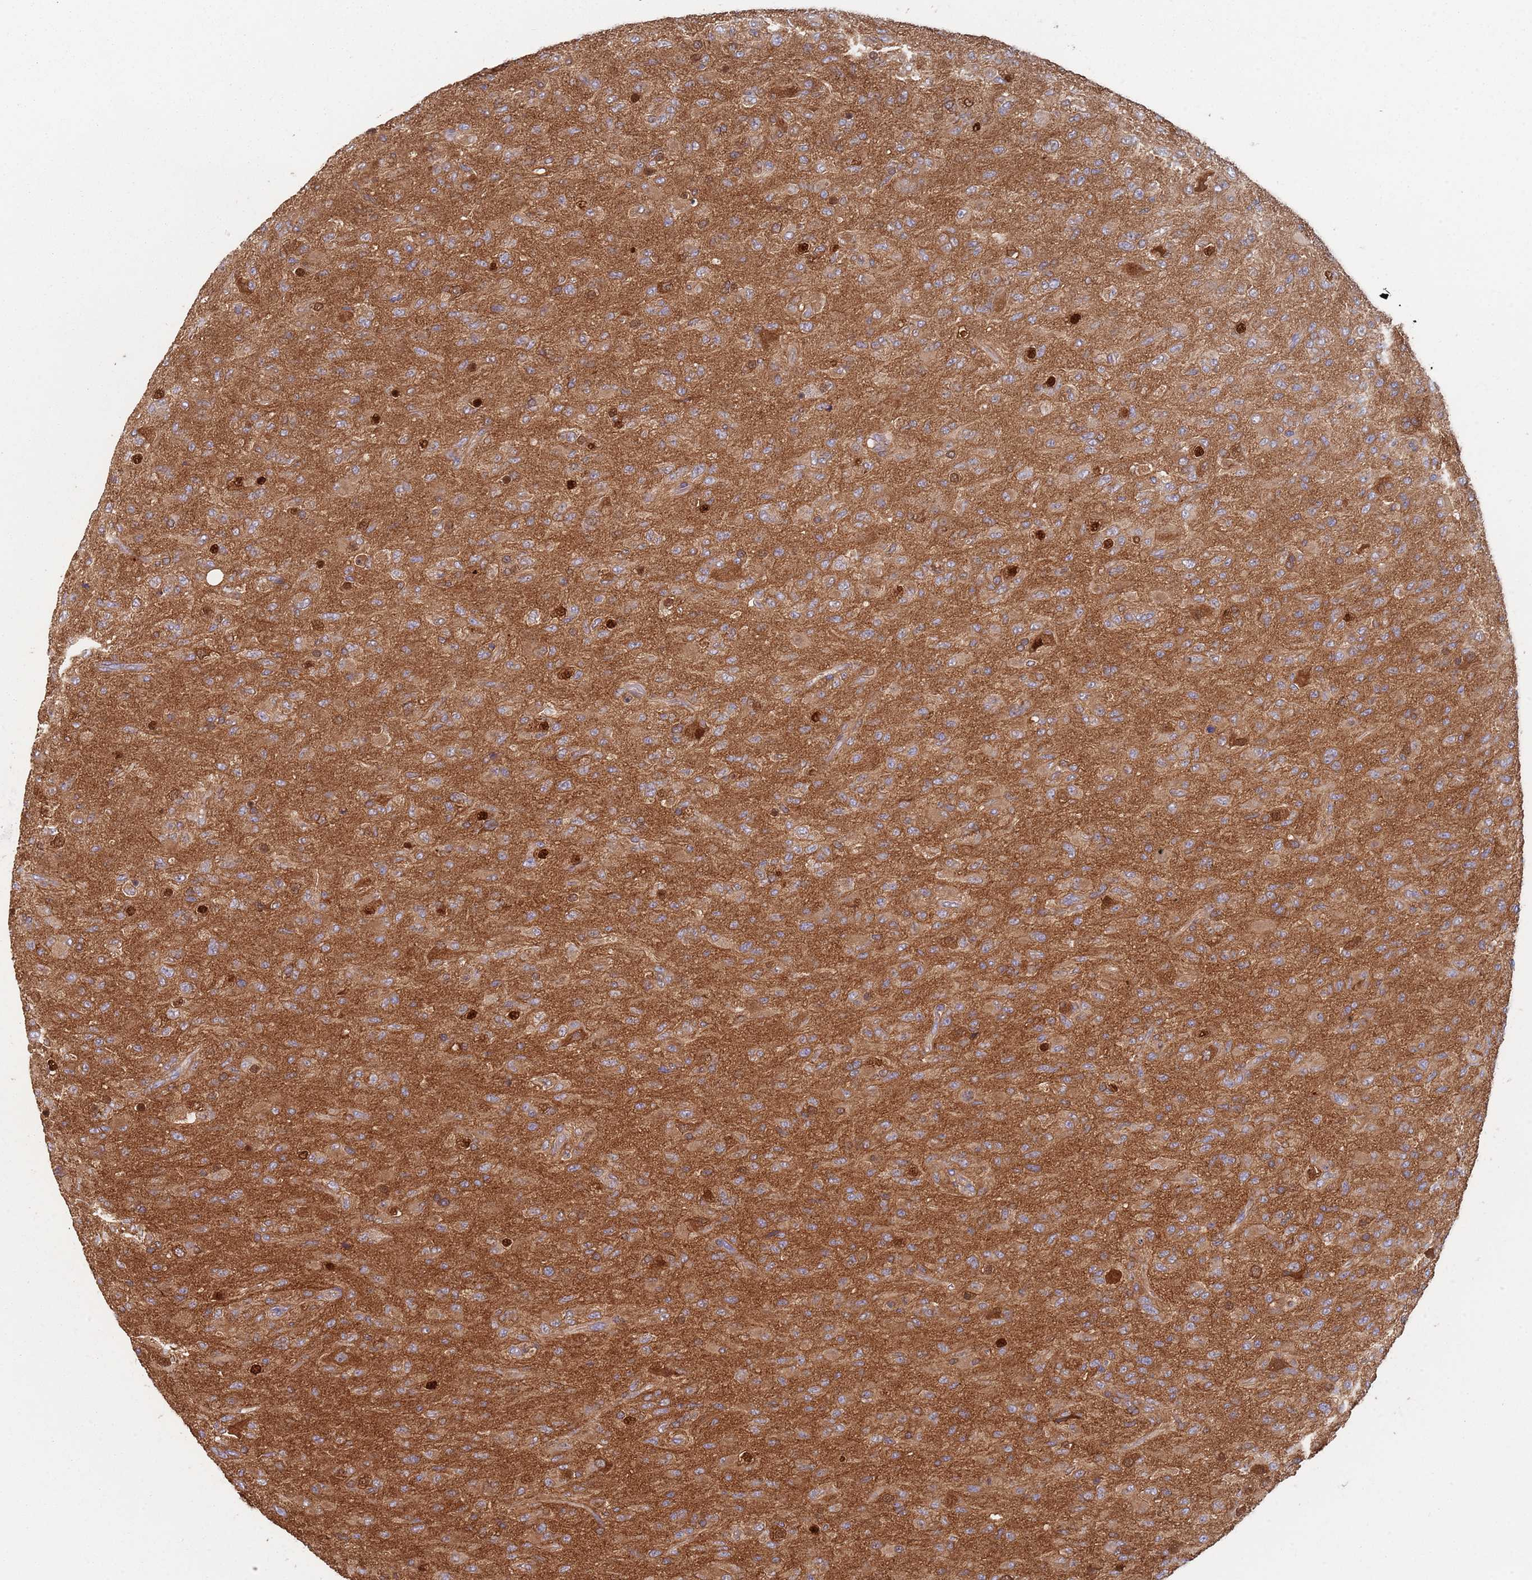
{"staining": {"intensity": "weak", "quantity": "<25%", "location": "cytoplasmic/membranous"}, "tissue": "glioma", "cell_type": "Tumor cells", "image_type": "cancer", "snomed": [{"axis": "morphology", "description": "Glioma, malignant, Low grade"}, {"axis": "topography", "description": "Brain"}], "caption": "This is a image of IHC staining of glioma, which shows no positivity in tumor cells. The staining was performed using DAB (3,3'-diaminobenzidine) to visualize the protein expression in brown, while the nuclei were stained in blue with hematoxylin (Magnification: 20x).", "gene": "GDI2", "patient": {"sex": "male", "age": 65}}